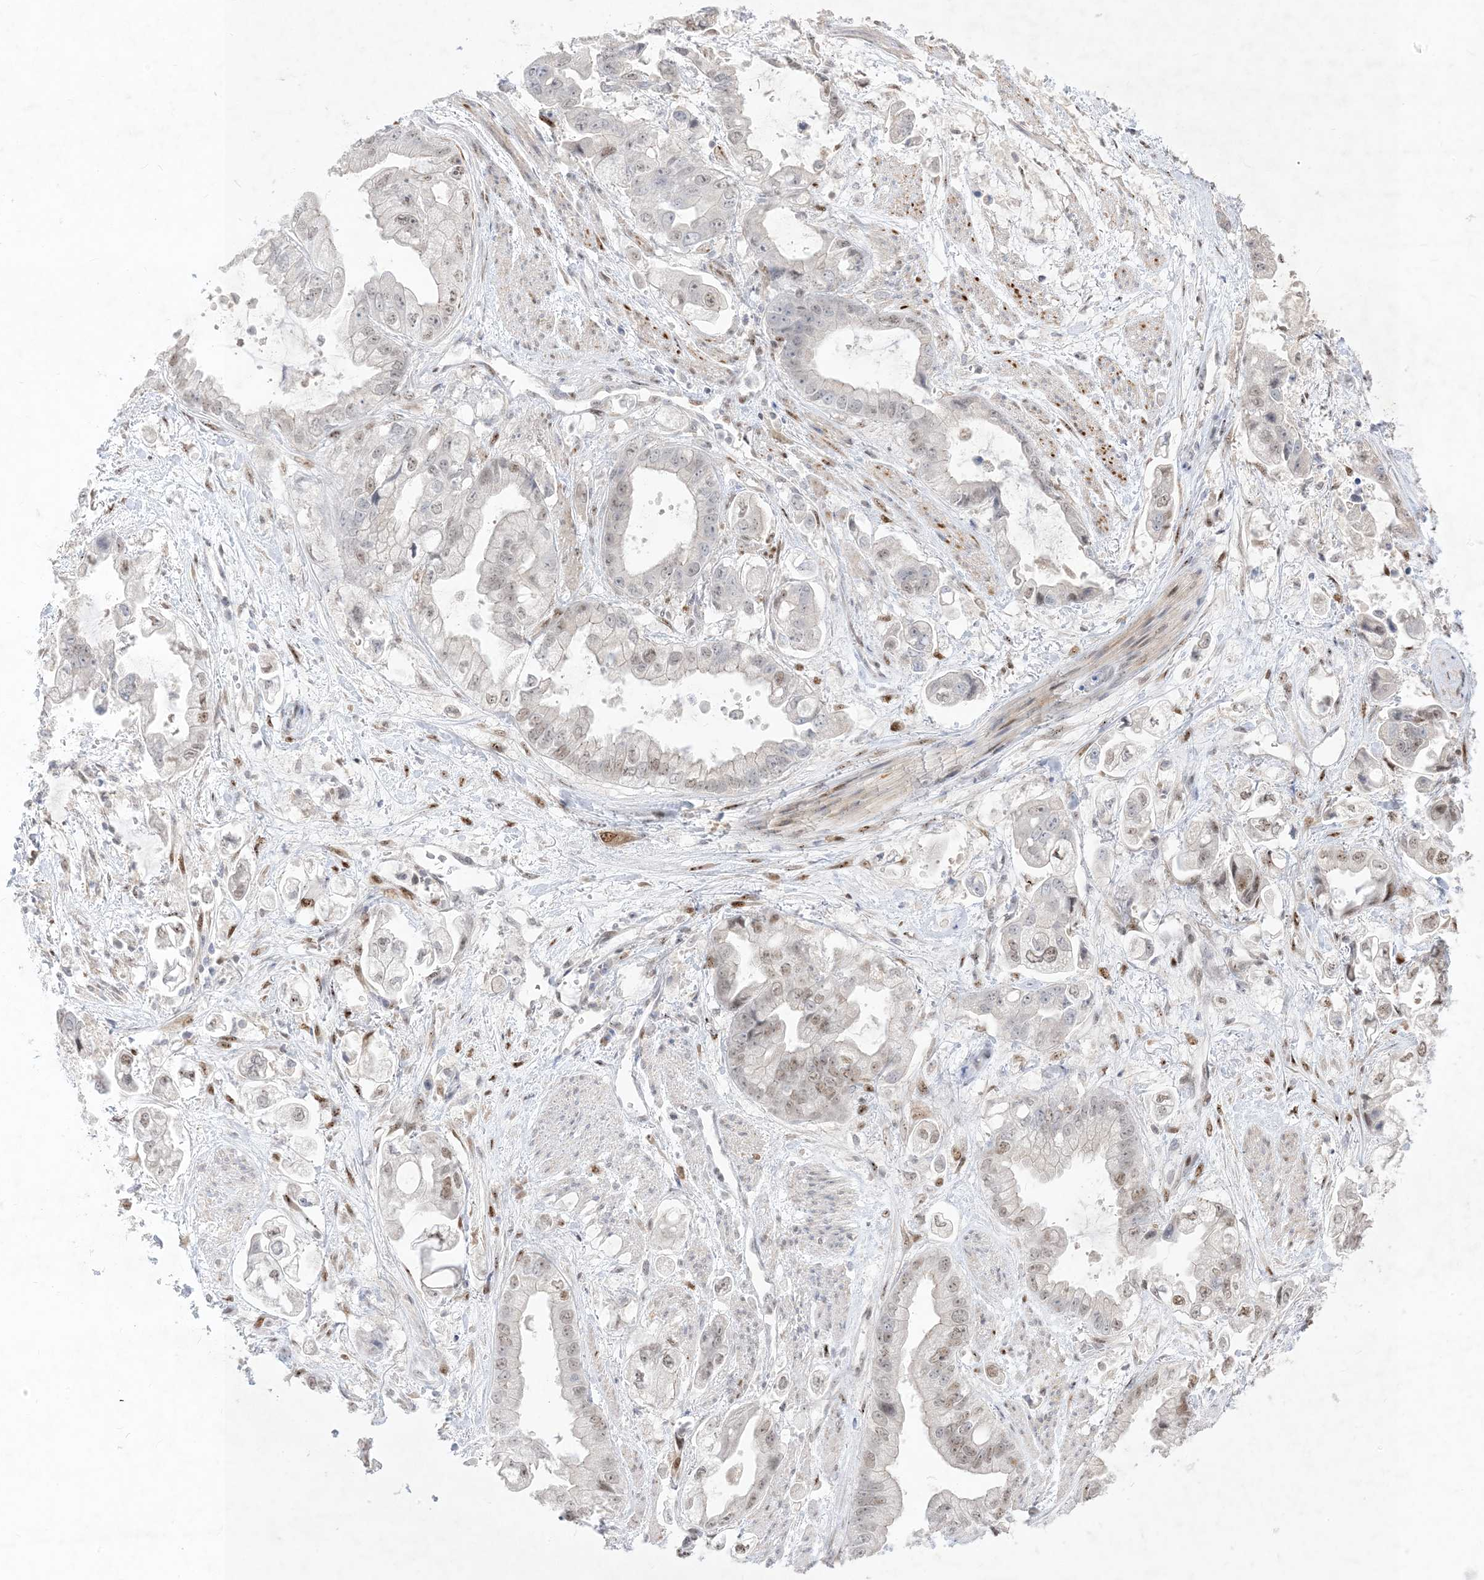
{"staining": {"intensity": "weak", "quantity": ">75%", "location": "nuclear"}, "tissue": "stomach cancer", "cell_type": "Tumor cells", "image_type": "cancer", "snomed": [{"axis": "morphology", "description": "Adenocarcinoma, NOS"}, {"axis": "topography", "description": "Stomach"}], "caption": "Adenocarcinoma (stomach) stained with immunohistochemistry demonstrates weak nuclear expression in approximately >75% of tumor cells.", "gene": "BHLHE40", "patient": {"sex": "male", "age": 62}}